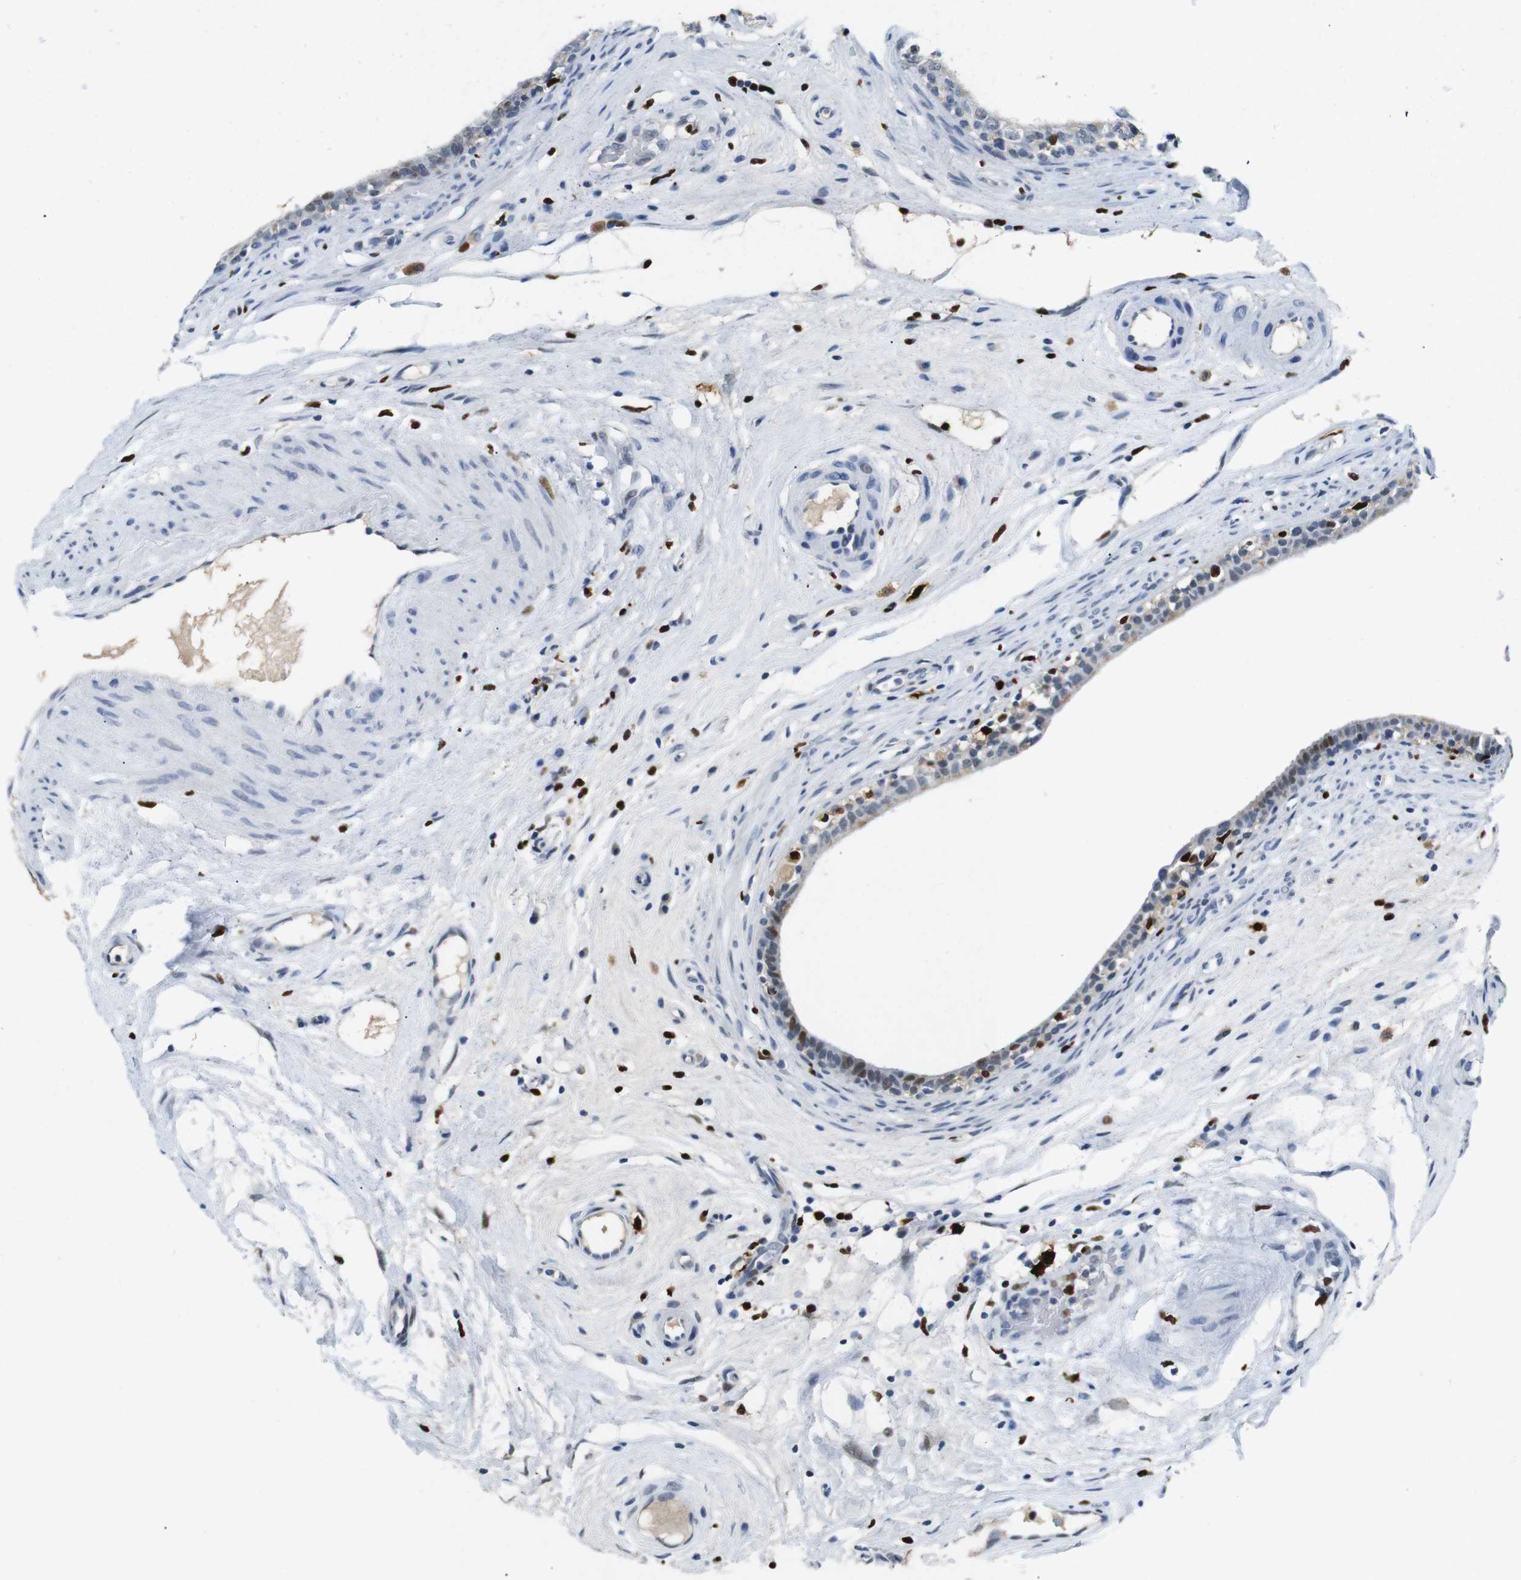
{"staining": {"intensity": "moderate", "quantity": "<25%", "location": "cytoplasmic/membranous"}, "tissue": "epididymis", "cell_type": "Glandular cells", "image_type": "normal", "snomed": [{"axis": "morphology", "description": "Normal tissue, NOS"}, {"axis": "morphology", "description": "Inflammation, NOS"}, {"axis": "topography", "description": "Epididymis"}], "caption": "Benign epididymis was stained to show a protein in brown. There is low levels of moderate cytoplasmic/membranous positivity in about <25% of glandular cells. The staining is performed using DAB brown chromogen to label protein expression. The nuclei are counter-stained blue using hematoxylin.", "gene": "IRF8", "patient": {"sex": "male", "age": 84}}